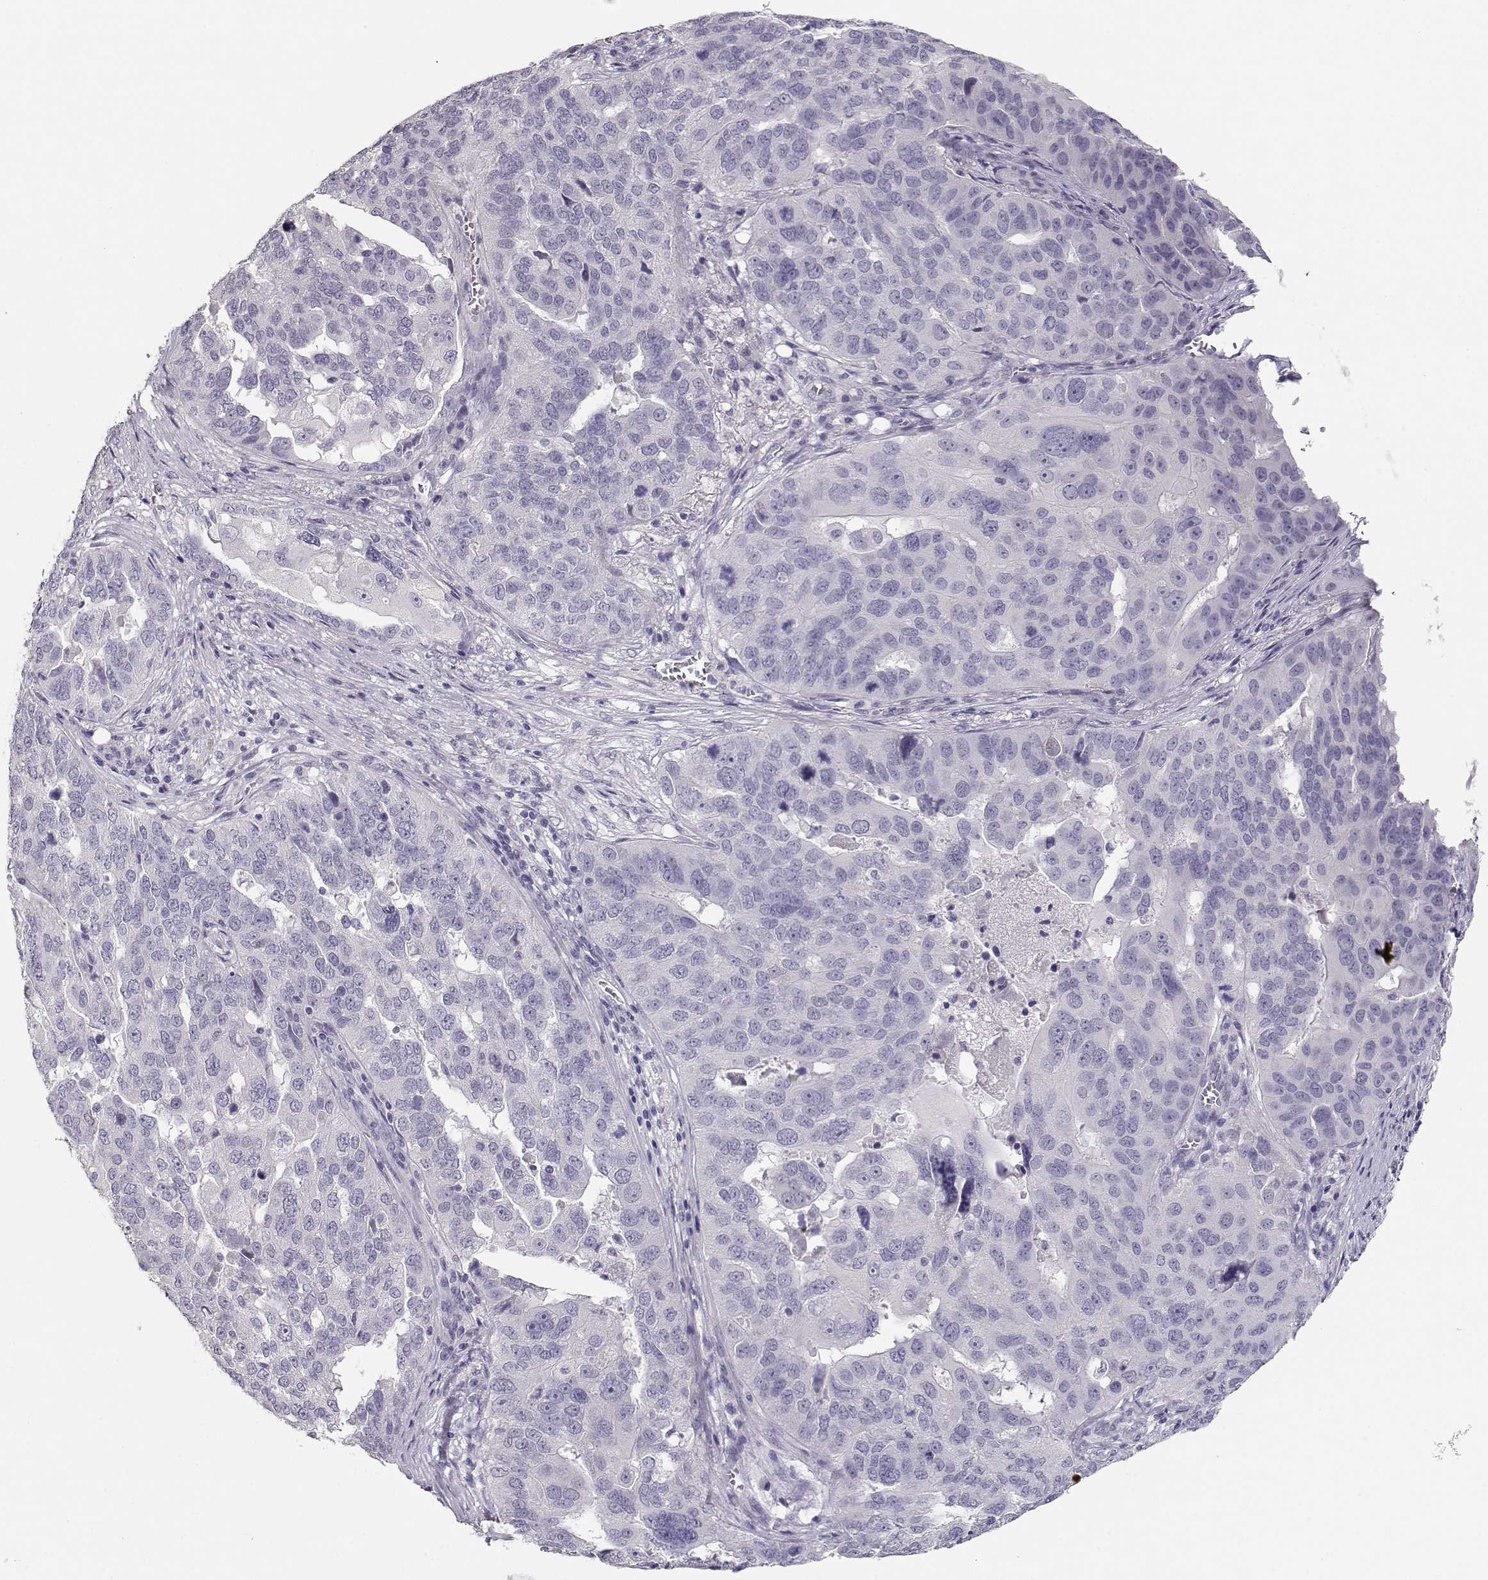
{"staining": {"intensity": "negative", "quantity": "none", "location": "none"}, "tissue": "ovarian cancer", "cell_type": "Tumor cells", "image_type": "cancer", "snomed": [{"axis": "morphology", "description": "Carcinoma, endometroid"}, {"axis": "topography", "description": "Soft tissue"}, {"axis": "topography", "description": "Ovary"}], "caption": "DAB immunohistochemical staining of human ovarian endometroid carcinoma demonstrates no significant positivity in tumor cells.", "gene": "MAGEC1", "patient": {"sex": "female", "age": 52}}